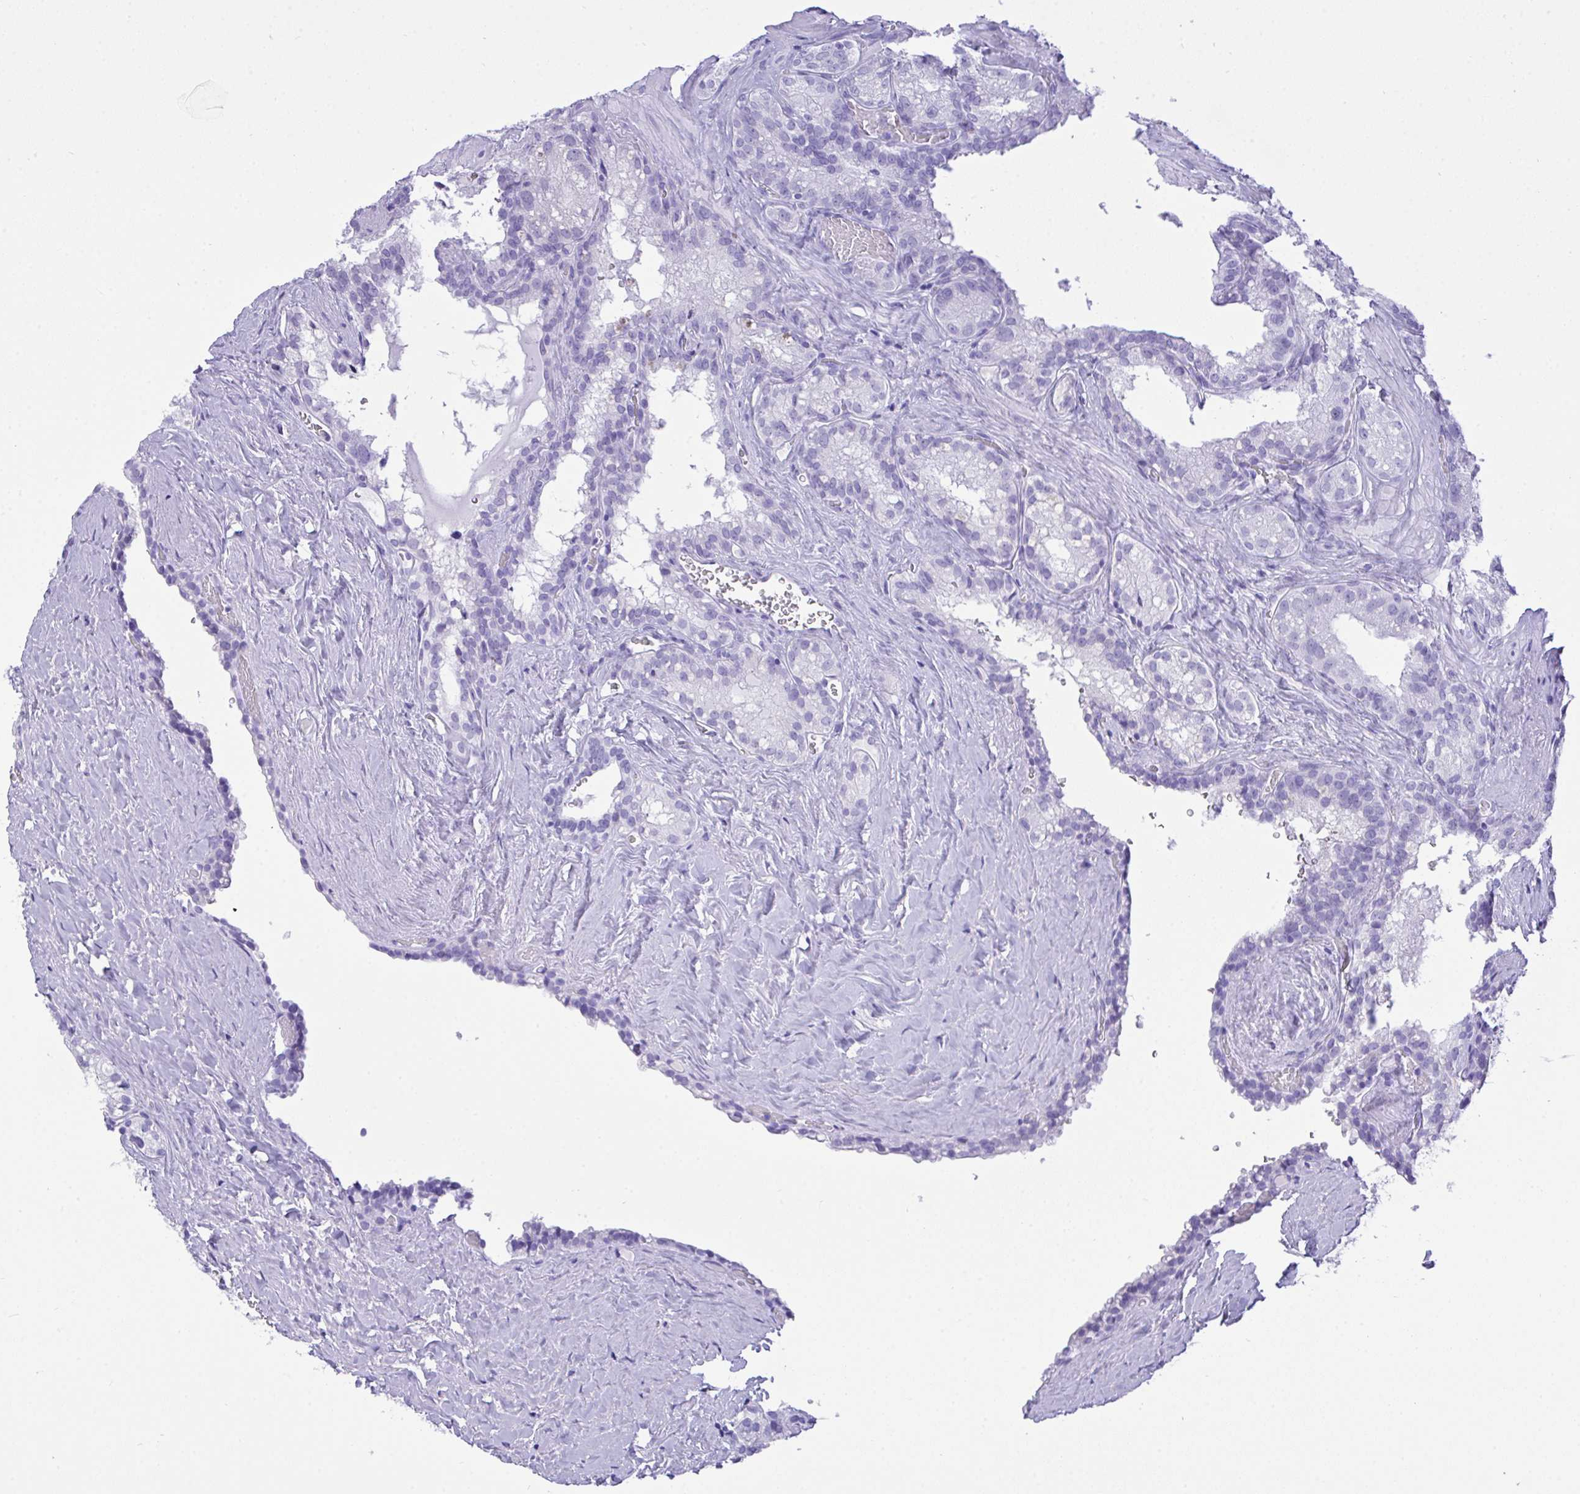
{"staining": {"intensity": "negative", "quantity": "none", "location": "none"}, "tissue": "seminal vesicle", "cell_type": "Glandular cells", "image_type": "normal", "snomed": [{"axis": "morphology", "description": "Normal tissue, NOS"}, {"axis": "topography", "description": "Seminal veicle"}], "caption": "Immunohistochemistry histopathology image of benign seminal vesicle: human seminal vesicle stained with DAB exhibits no significant protein expression in glandular cells.", "gene": "AKR1D1", "patient": {"sex": "male", "age": 47}}